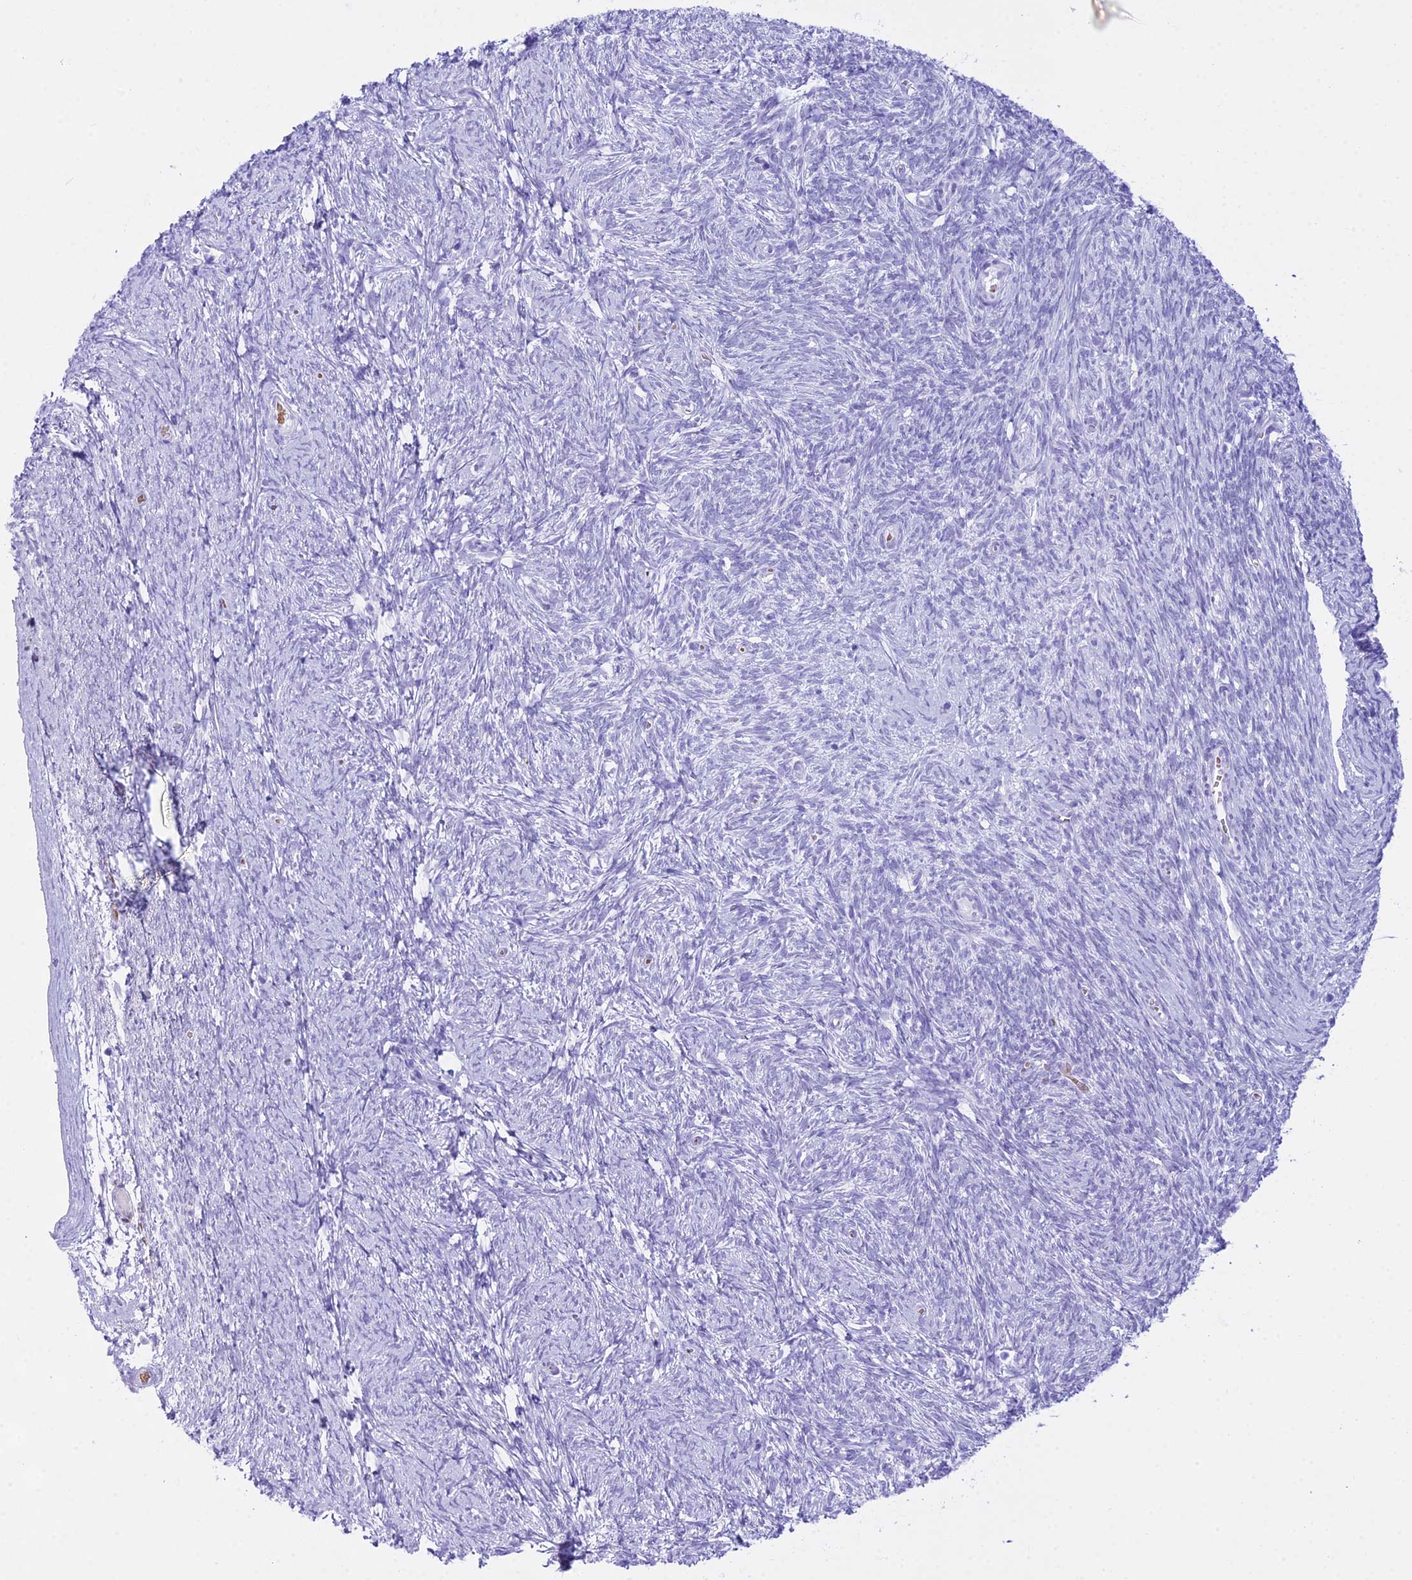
{"staining": {"intensity": "negative", "quantity": "none", "location": "none"}, "tissue": "ovary", "cell_type": "Ovarian stroma cells", "image_type": "normal", "snomed": [{"axis": "morphology", "description": "Normal tissue, NOS"}, {"axis": "topography", "description": "Ovary"}], "caption": "The micrograph reveals no significant positivity in ovarian stroma cells of ovary.", "gene": "RNPS1", "patient": {"sex": "female", "age": 44}}